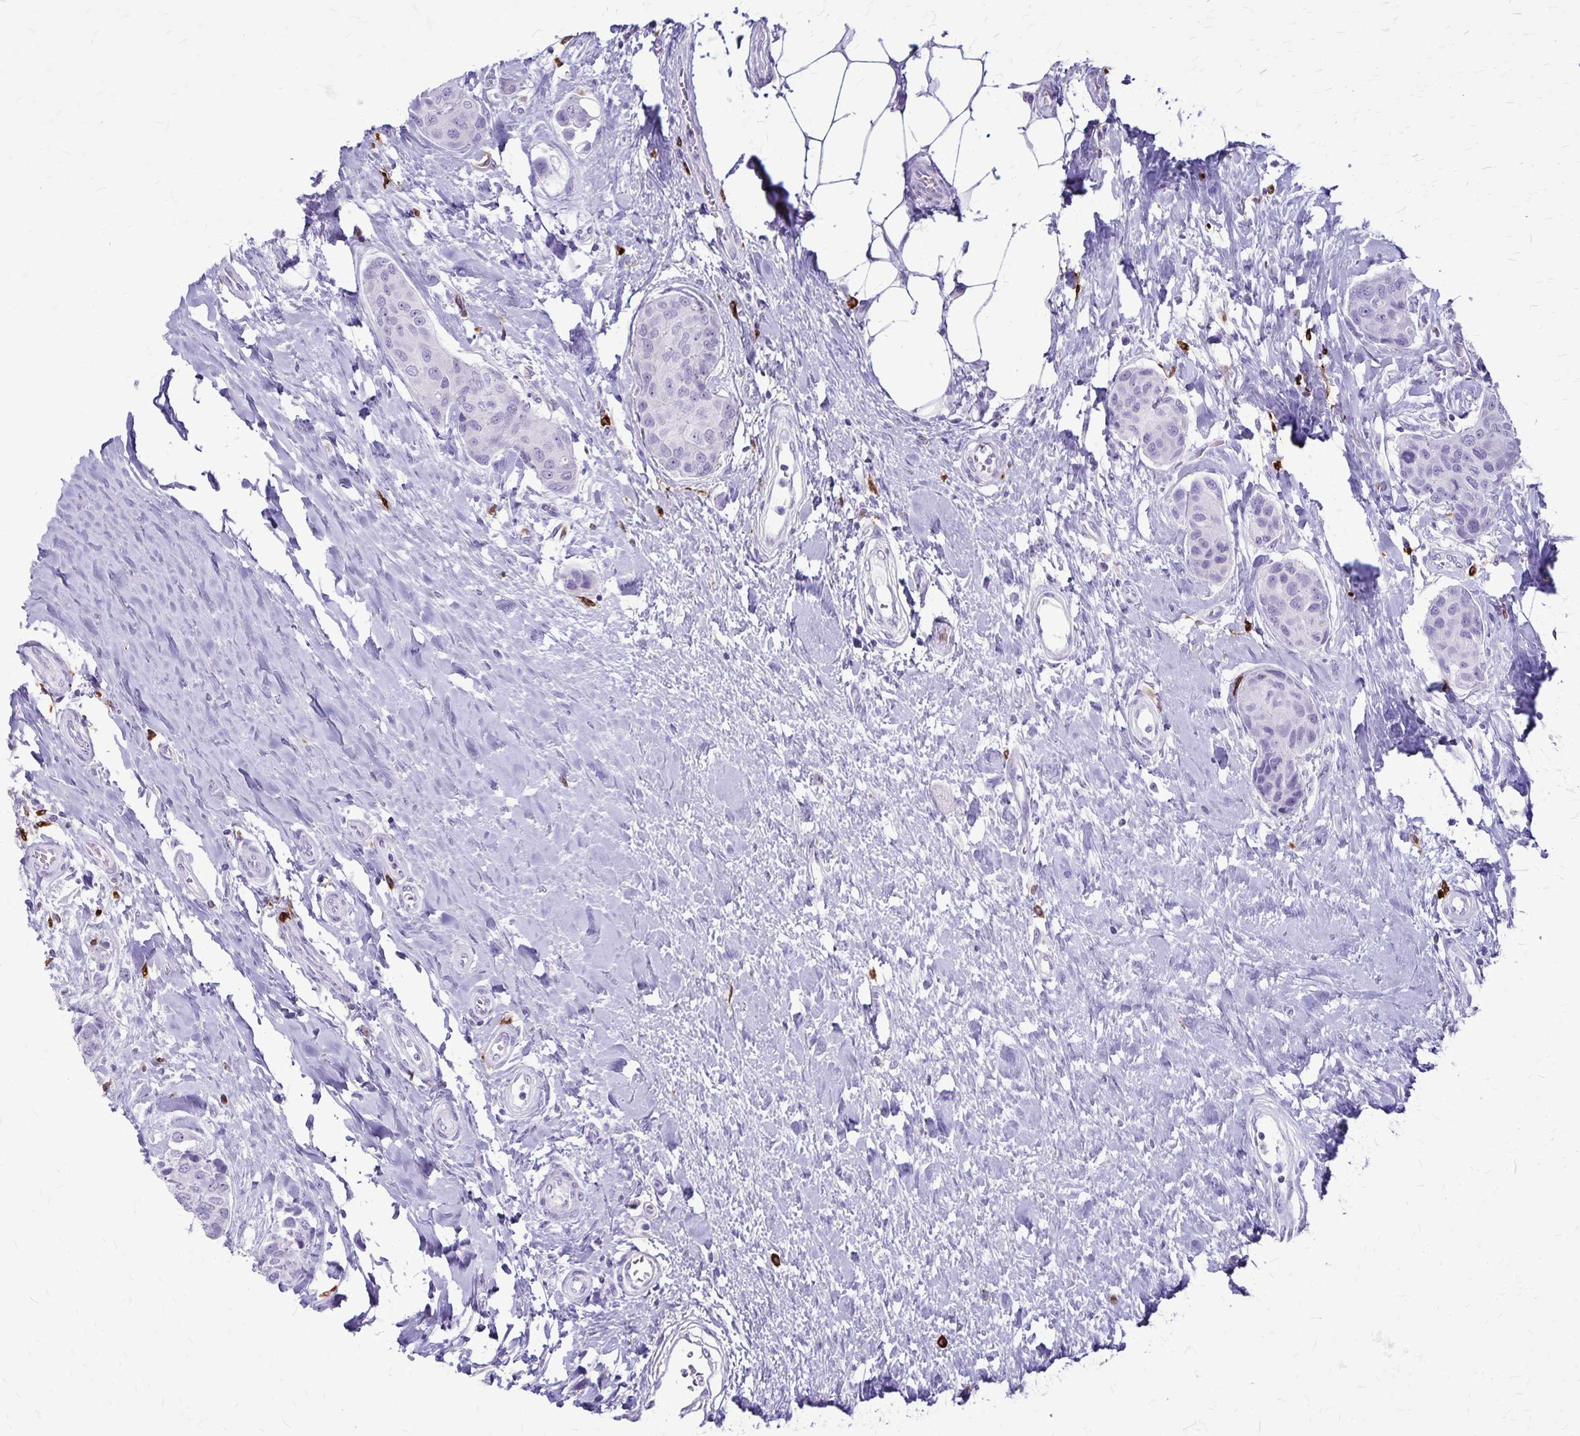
{"staining": {"intensity": "negative", "quantity": "none", "location": "none"}, "tissue": "breast cancer", "cell_type": "Tumor cells", "image_type": "cancer", "snomed": [{"axis": "morphology", "description": "Duct carcinoma"}, {"axis": "topography", "description": "Breast"}], "caption": "This image is of breast cancer (infiltrating ductal carcinoma) stained with immunohistochemistry (IHC) to label a protein in brown with the nuclei are counter-stained blue. There is no staining in tumor cells.", "gene": "RTN1", "patient": {"sex": "female", "age": 80}}